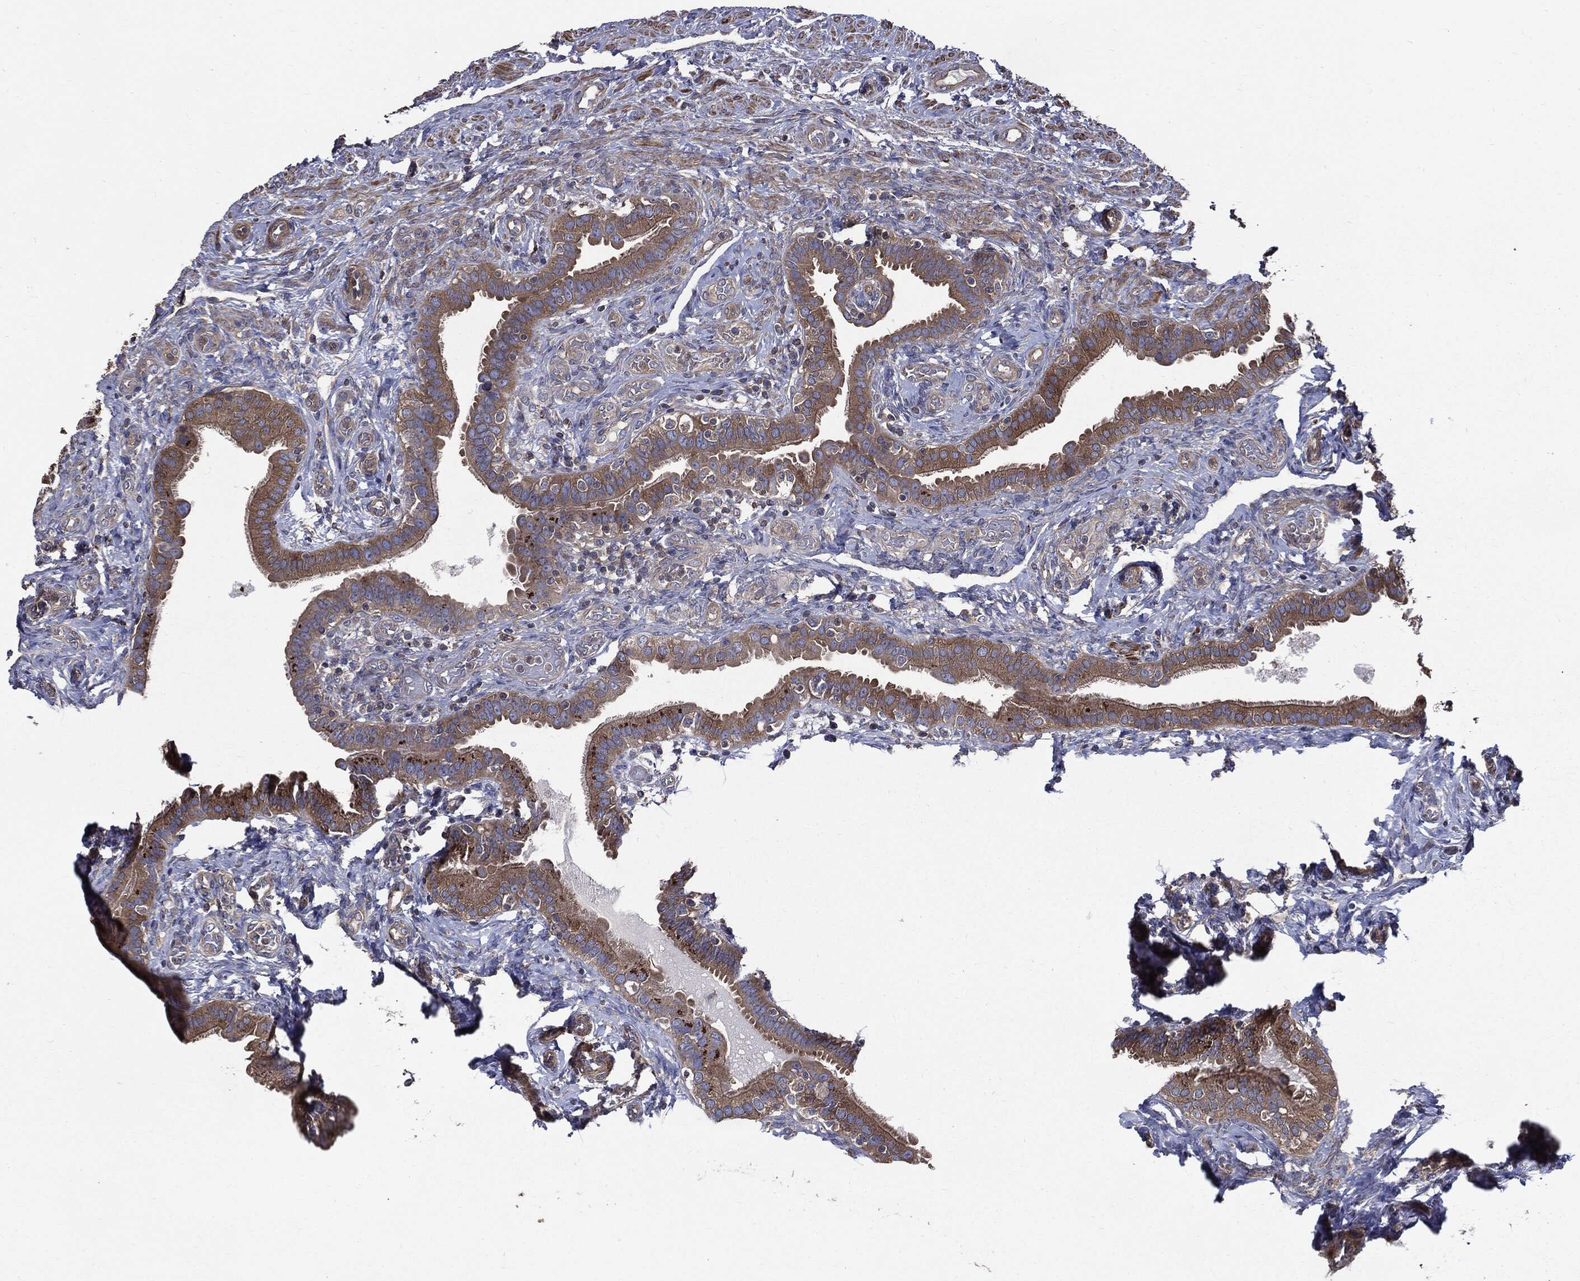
{"staining": {"intensity": "strong", "quantity": "<25%", "location": "cytoplasmic/membranous"}, "tissue": "fallopian tube", "cell_type": "Glandular cells", "image_type": "normal", "snomed": [{"axis": "morphology", "description": "Normal tissue, NOS"}, {"axis": "topography", "description": "Fallopian tube"}], "caption": "Protein staining of benign fallopian tube reveals strong cytoplasmic/membranous staining in about <25% of glandular cells.", "gene": "PDCD6IP", "patient": {"sex": "female", "age": 41}}